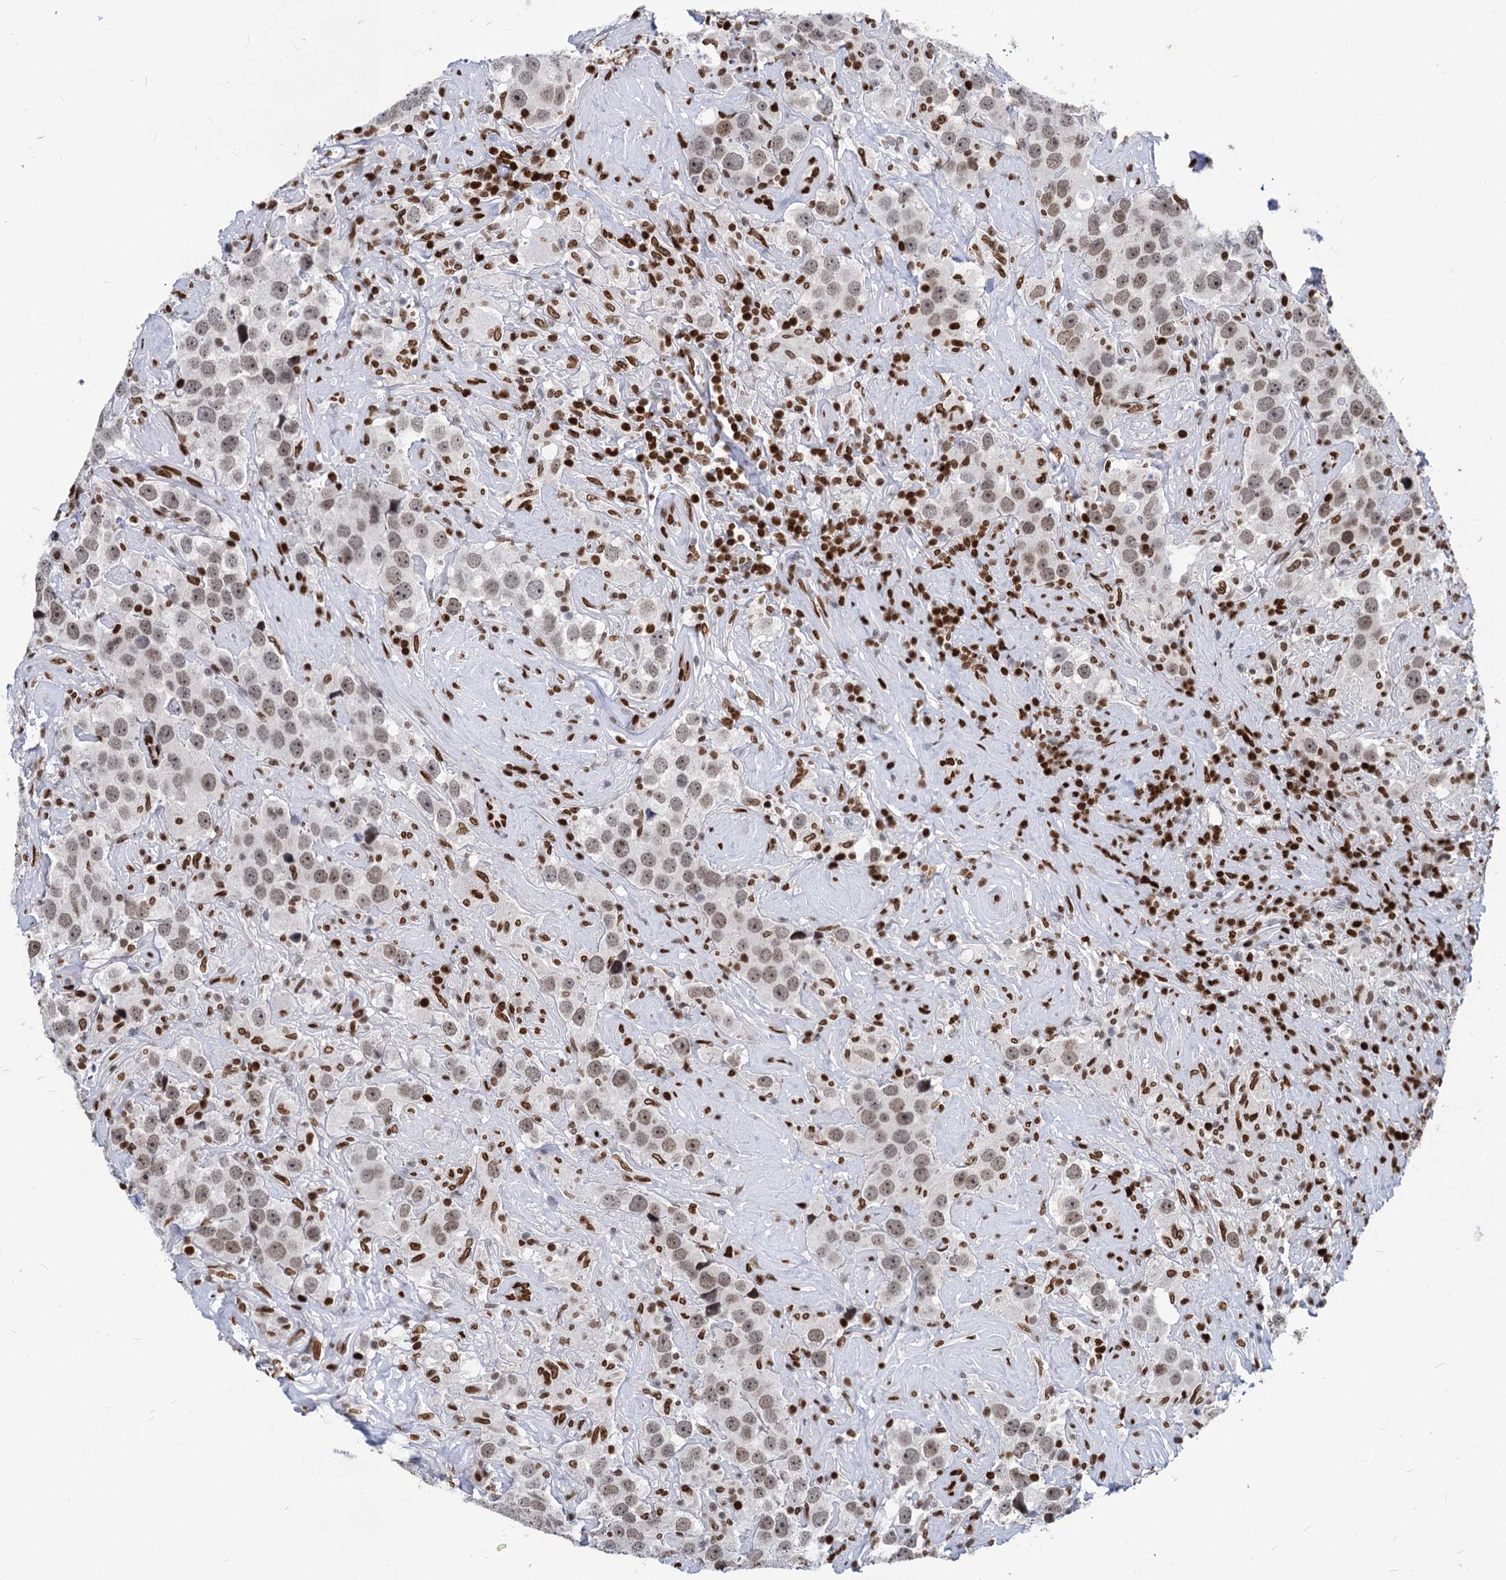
{"staining": {"intensity": "moderate", "quantity": ">75%", "location": "nuclear"}, "tissue": "testis cancer", "cell_type": "Tumor cells", "image_type": "cancer", "snomed": [{"axis": "morphology", "description": "Seminoma, NOS"}, {"axis": "topography", "description": "Testis"}], "caption": "Brown immunohistochemical staining in testis cancer exhibits moderate nuclear positivity in approximately >75% of tumor cells.", "gene": "MECP2", "patient": {"sex": "male", "age": 49}}